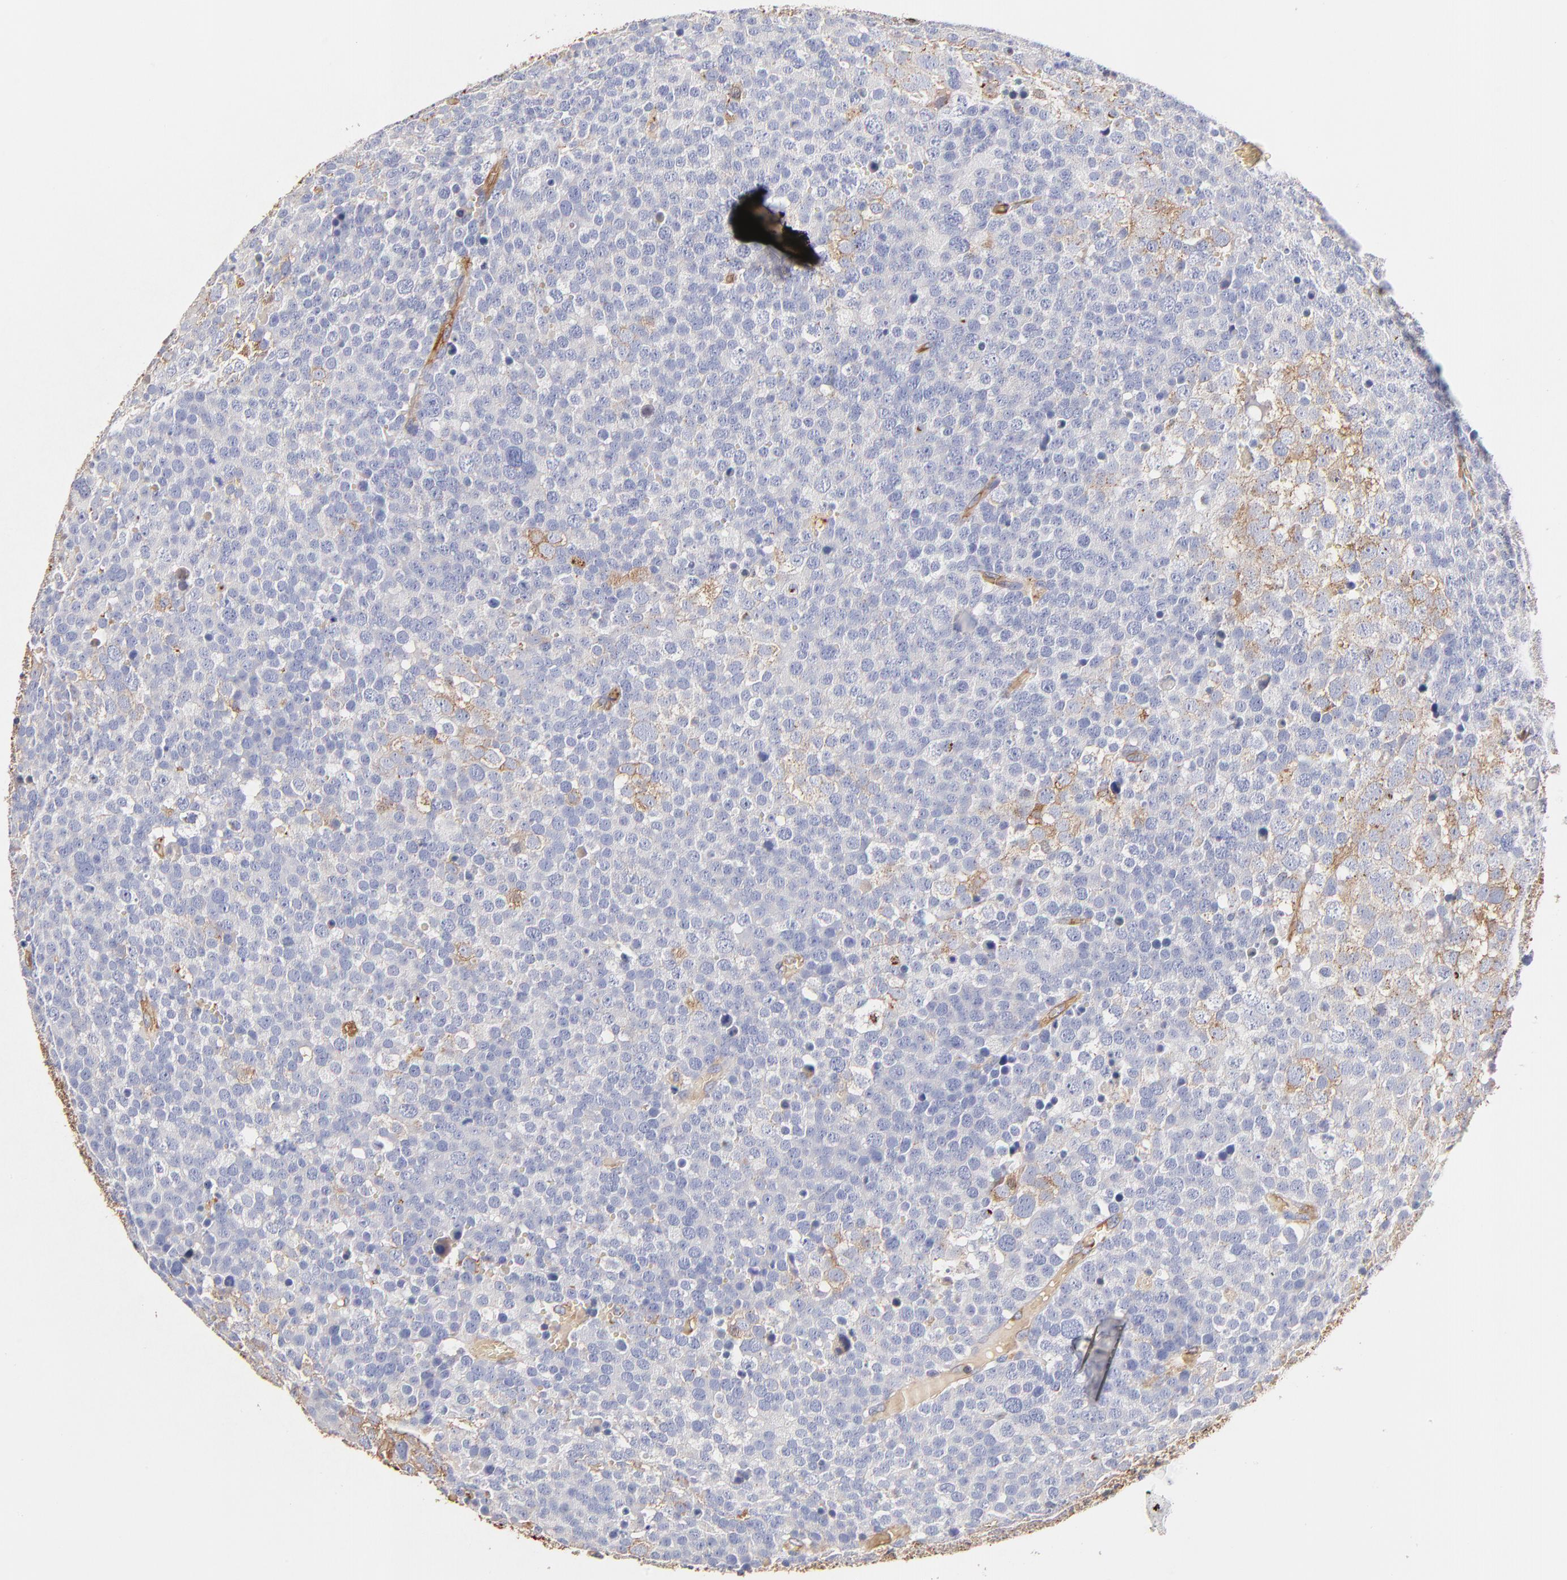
{"staining": {"intensity": "weak", "quantity": "<25%", "location": "cytoplasmic/membranous"}, "tissue": "testis cancer", "cell_type": "Tumor cells", "image_type": "cancer", "snomed": [{"axis": "morphology", "description": "Seminoma, NOS"}, {"axis": "topography", "description": "Testis"}], "caption": "This is an immunohistochemistry photomicrograph of human testis seminoma. There is no expression in tumor cells.", "gene": "CD2AP", "patient": {"sex": "male", "age": 71}}